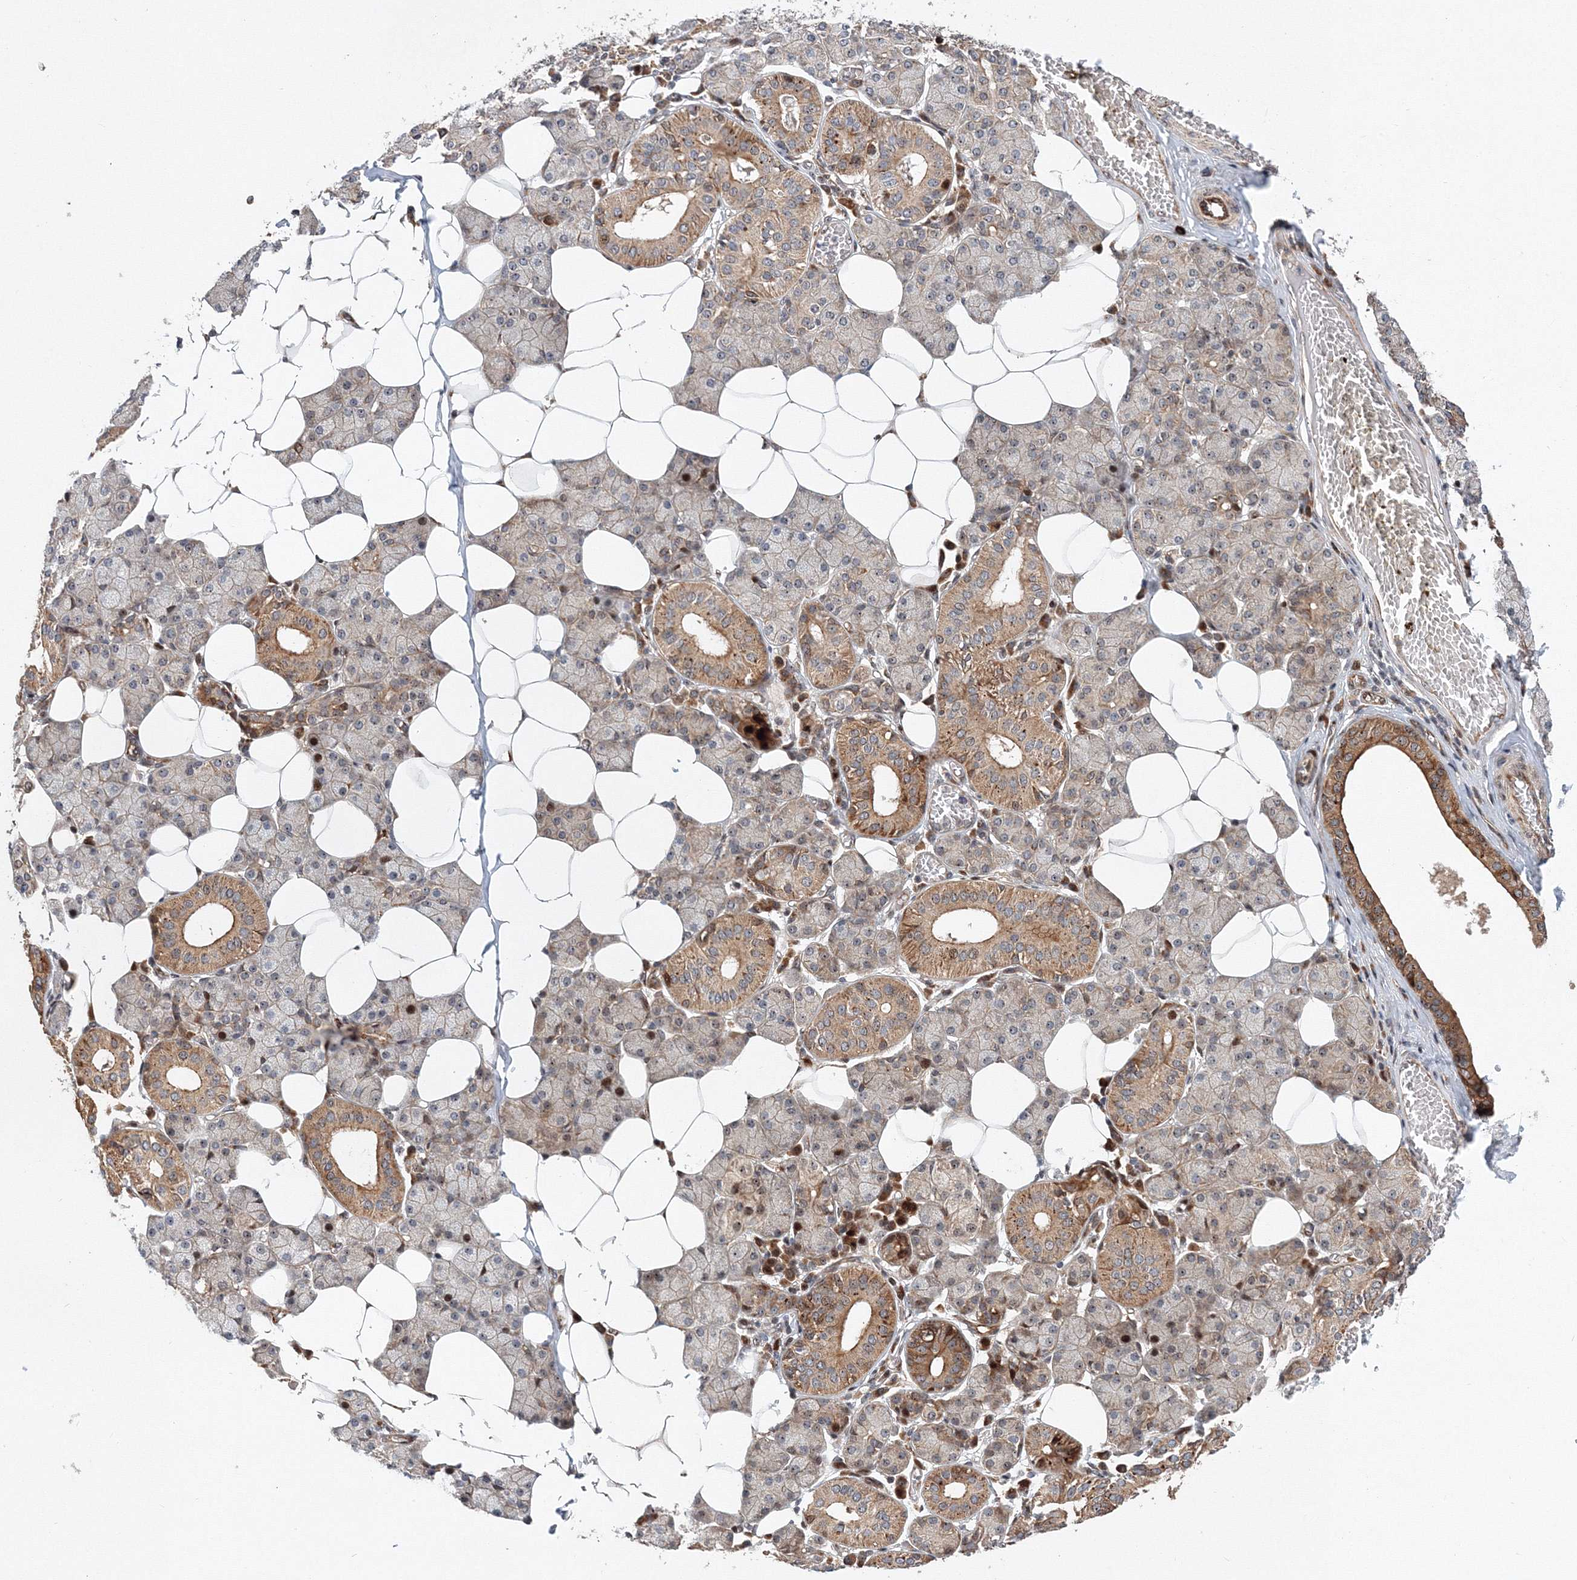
{"staining": {"intensity": "strong", "quantity": "<25%", "location": "cytoplasmic/membranous,nuclear"}, "tissue": "salivary gland", "cell_type": "Glandular cells", "image_type": "normal", "snomed": [{"axis": "morphology", "description": "Normal tissue, NOS"}, {"axis": "topography", "description": "Salivary gland"}], "caption": "Immunohistochemical staining of benign human salivary gland exhibits strong cytoplasmic/membranous,nuclear protein positivity in about <25% of glandular cells. (DAB = brown stain, brightfield microscopy at high magnification).", "gene": "ANKAR", "patient": {"sex": "female", "age": 33}}